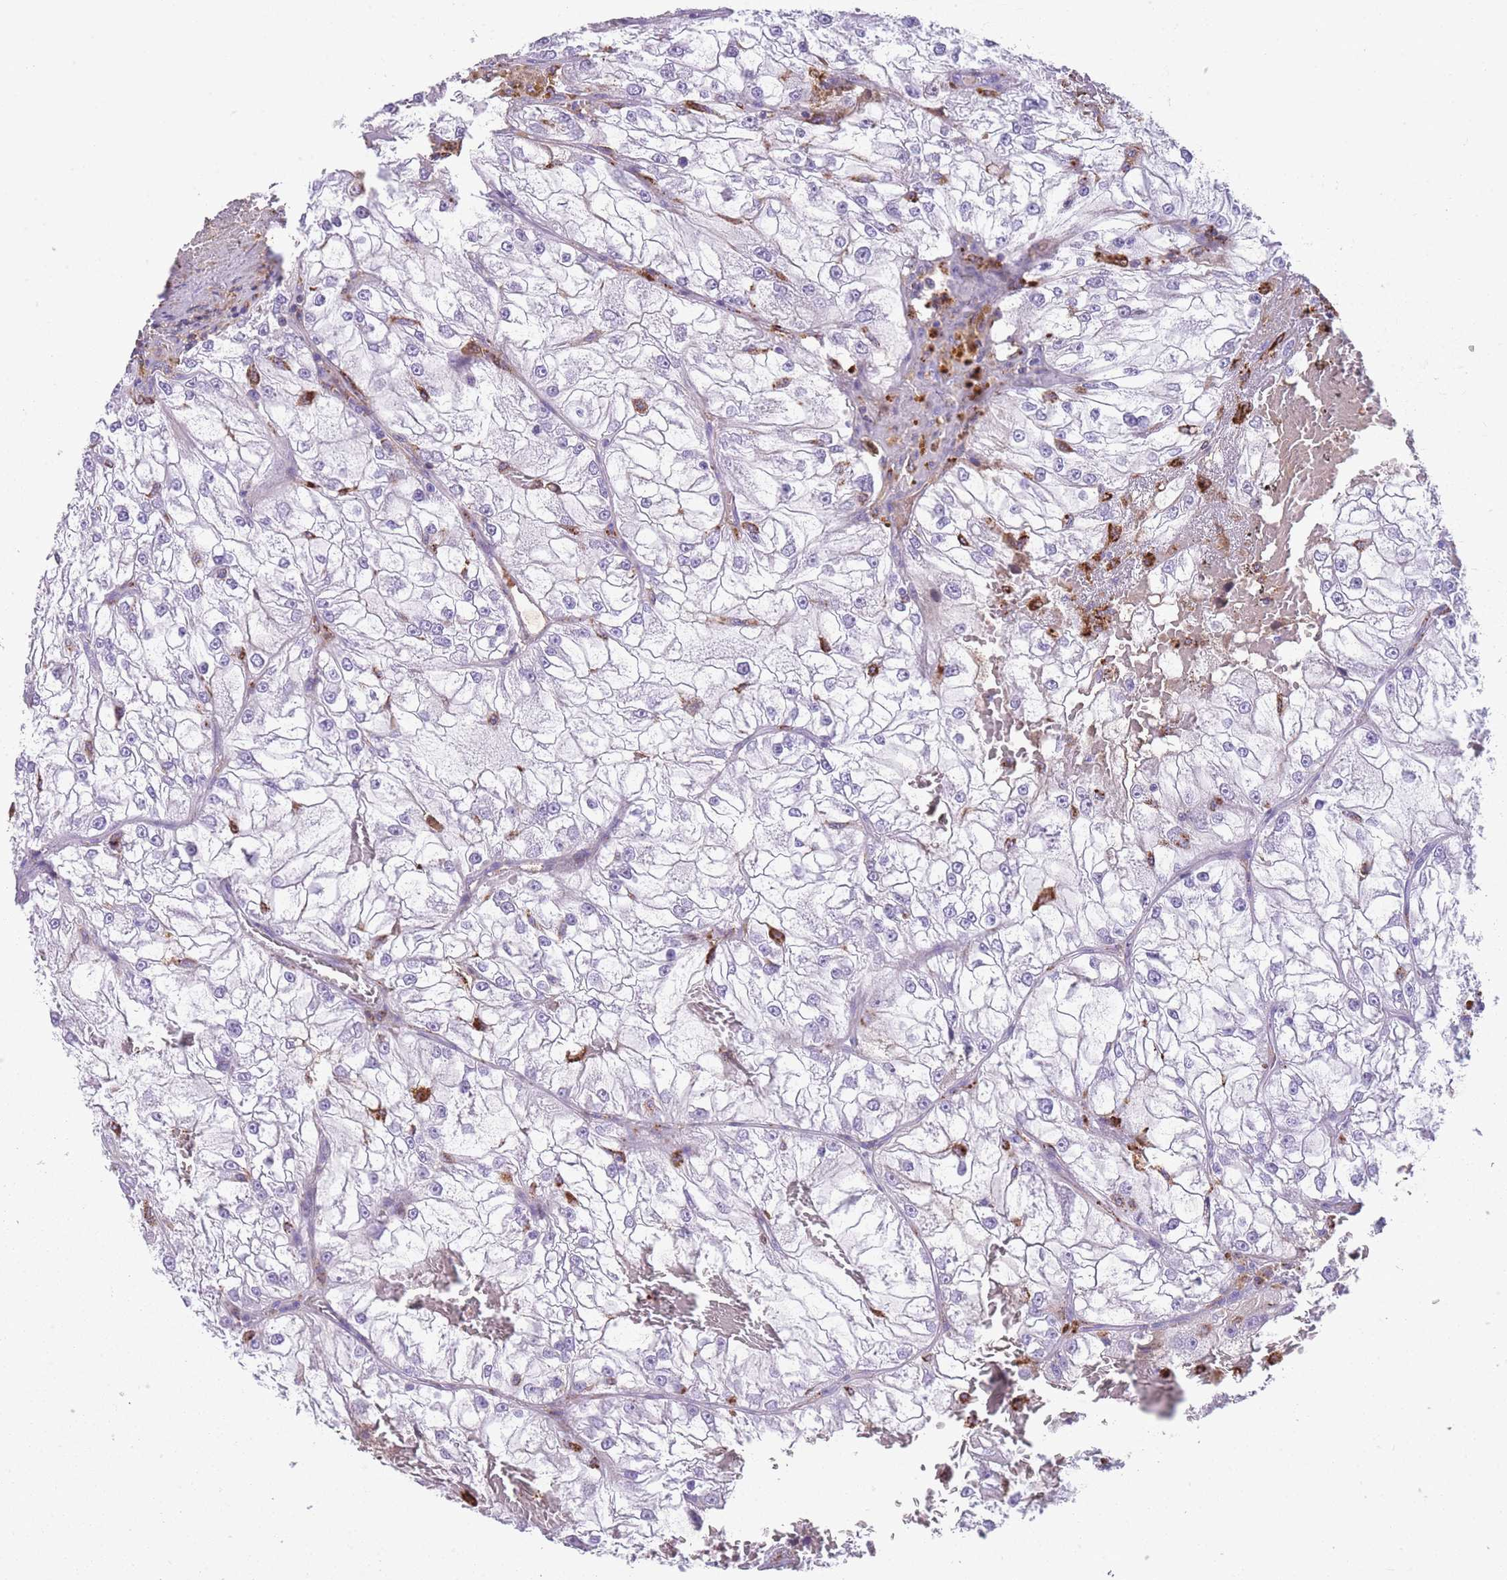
{"staining": {"intensity": "negative", "quantity": "none", "location": "none"}, "tissue": "renal cancer", "cell_type": "Tumor cells", "image_type": "cancer", "snomed": [{"axis": "morphology", "description": "Adenocarcinoma, NOS"}, {"axis": "topography", "description": "Kidney"}], "caption": "Histopathology image shows no significant protein positivity in tumor cells of renal adenocarcinoma. (DAB (3,3'-diaminobenzidine) IHC visualized using brightfield microscopy, high magnification).", "gene": "GNAT1", "patient": {"sex": "female", "age": 72}}